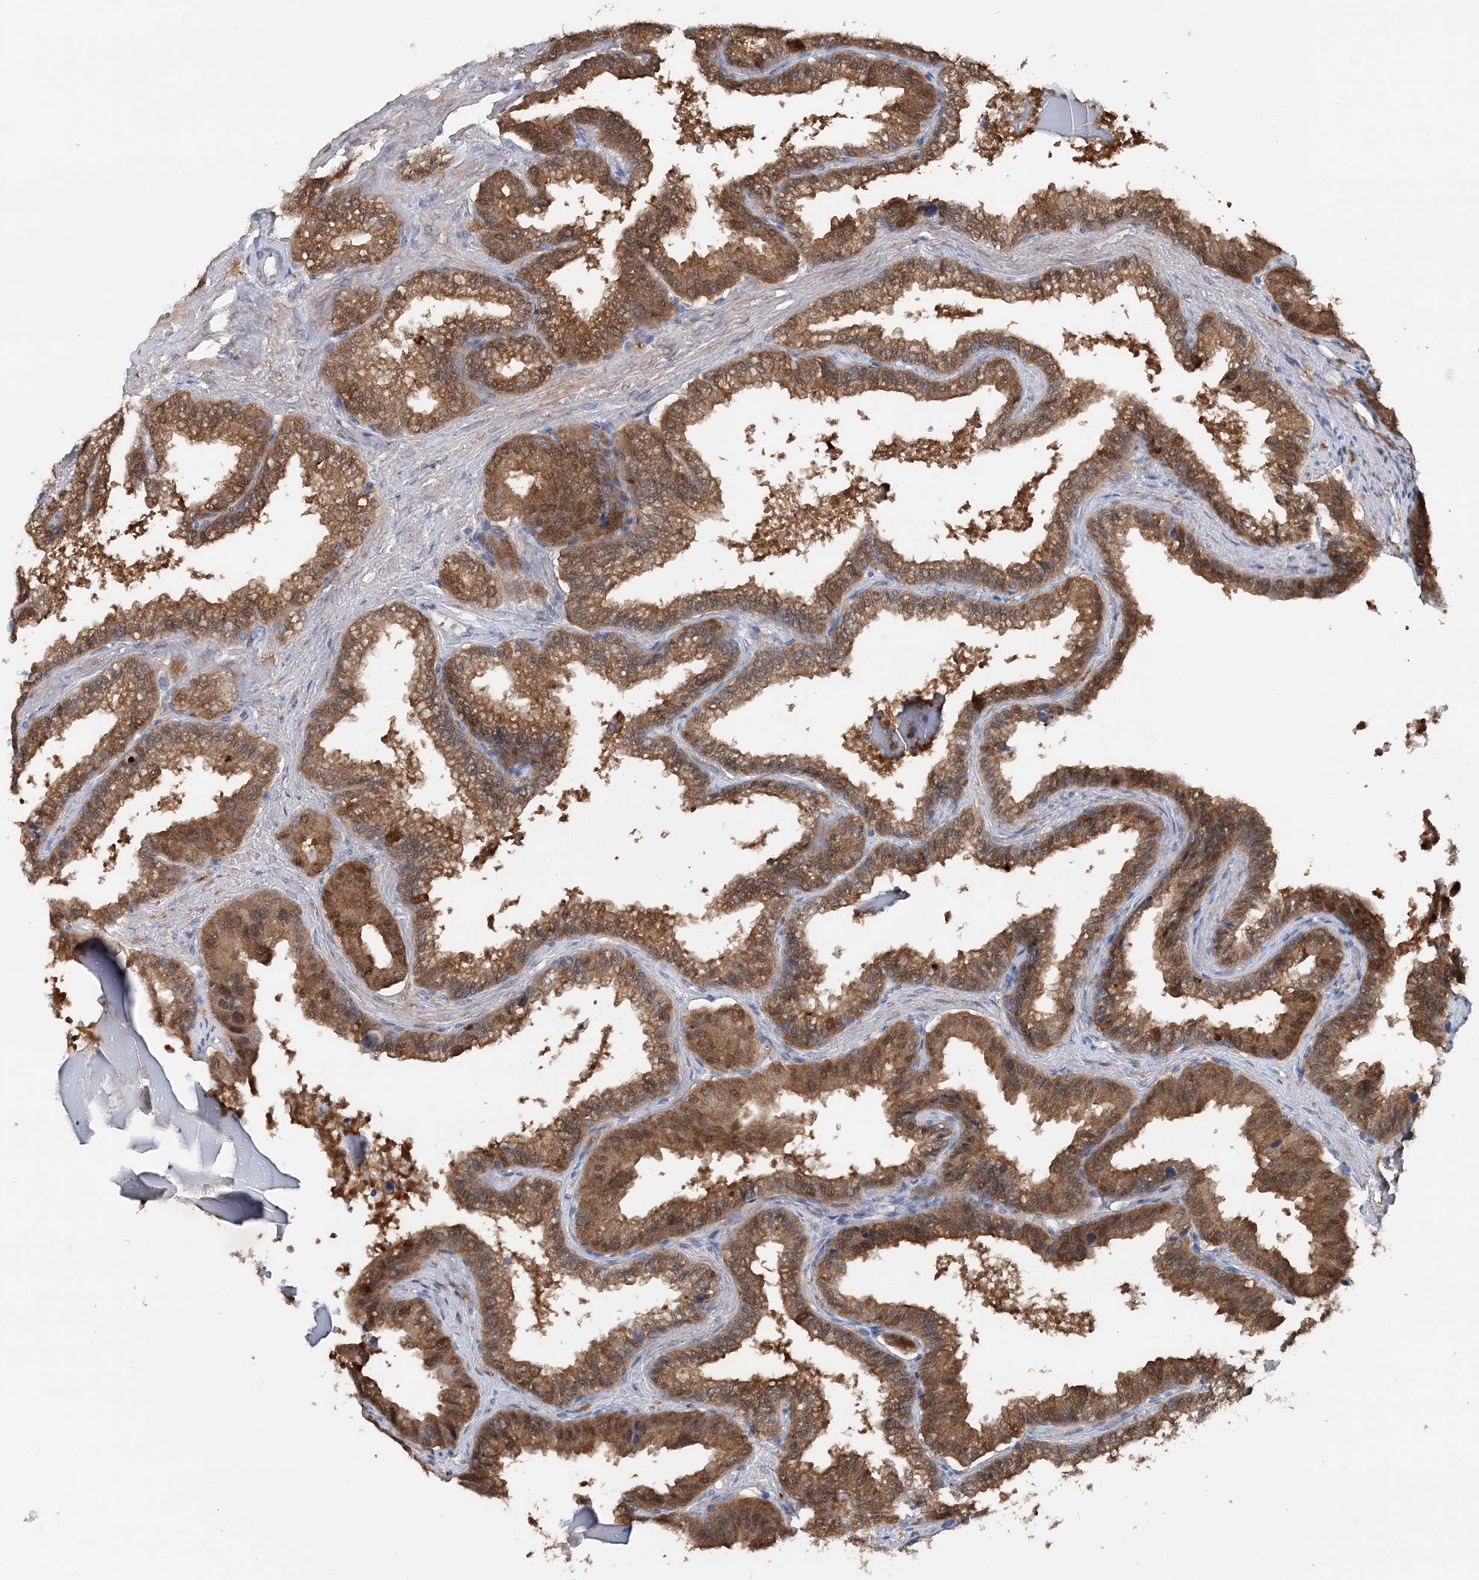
{"staining": {"intensity": "strong", "quantity": ">75%", "location": "cytoplasmic/membranous,nuclear"}, "tissue": "seminal vesicle", "cell_type": "Glandular cells", "image_type": "normal", "snomed": [{"axis": "morphology", "description": "Normal tissue, NOS"}, {"axis": "topography", "description": "Seminal veicle"}], "caption": "This micrograph exhibits immunohistochemistry (IHC) staining of unremarkable human seminal vesicle, with high strong cytoplasmic/membranous,nuclear staining in approximately >75% of glandular cells.", "gene": "PFN2", "patient": {"sex": "male", "age": 46}}